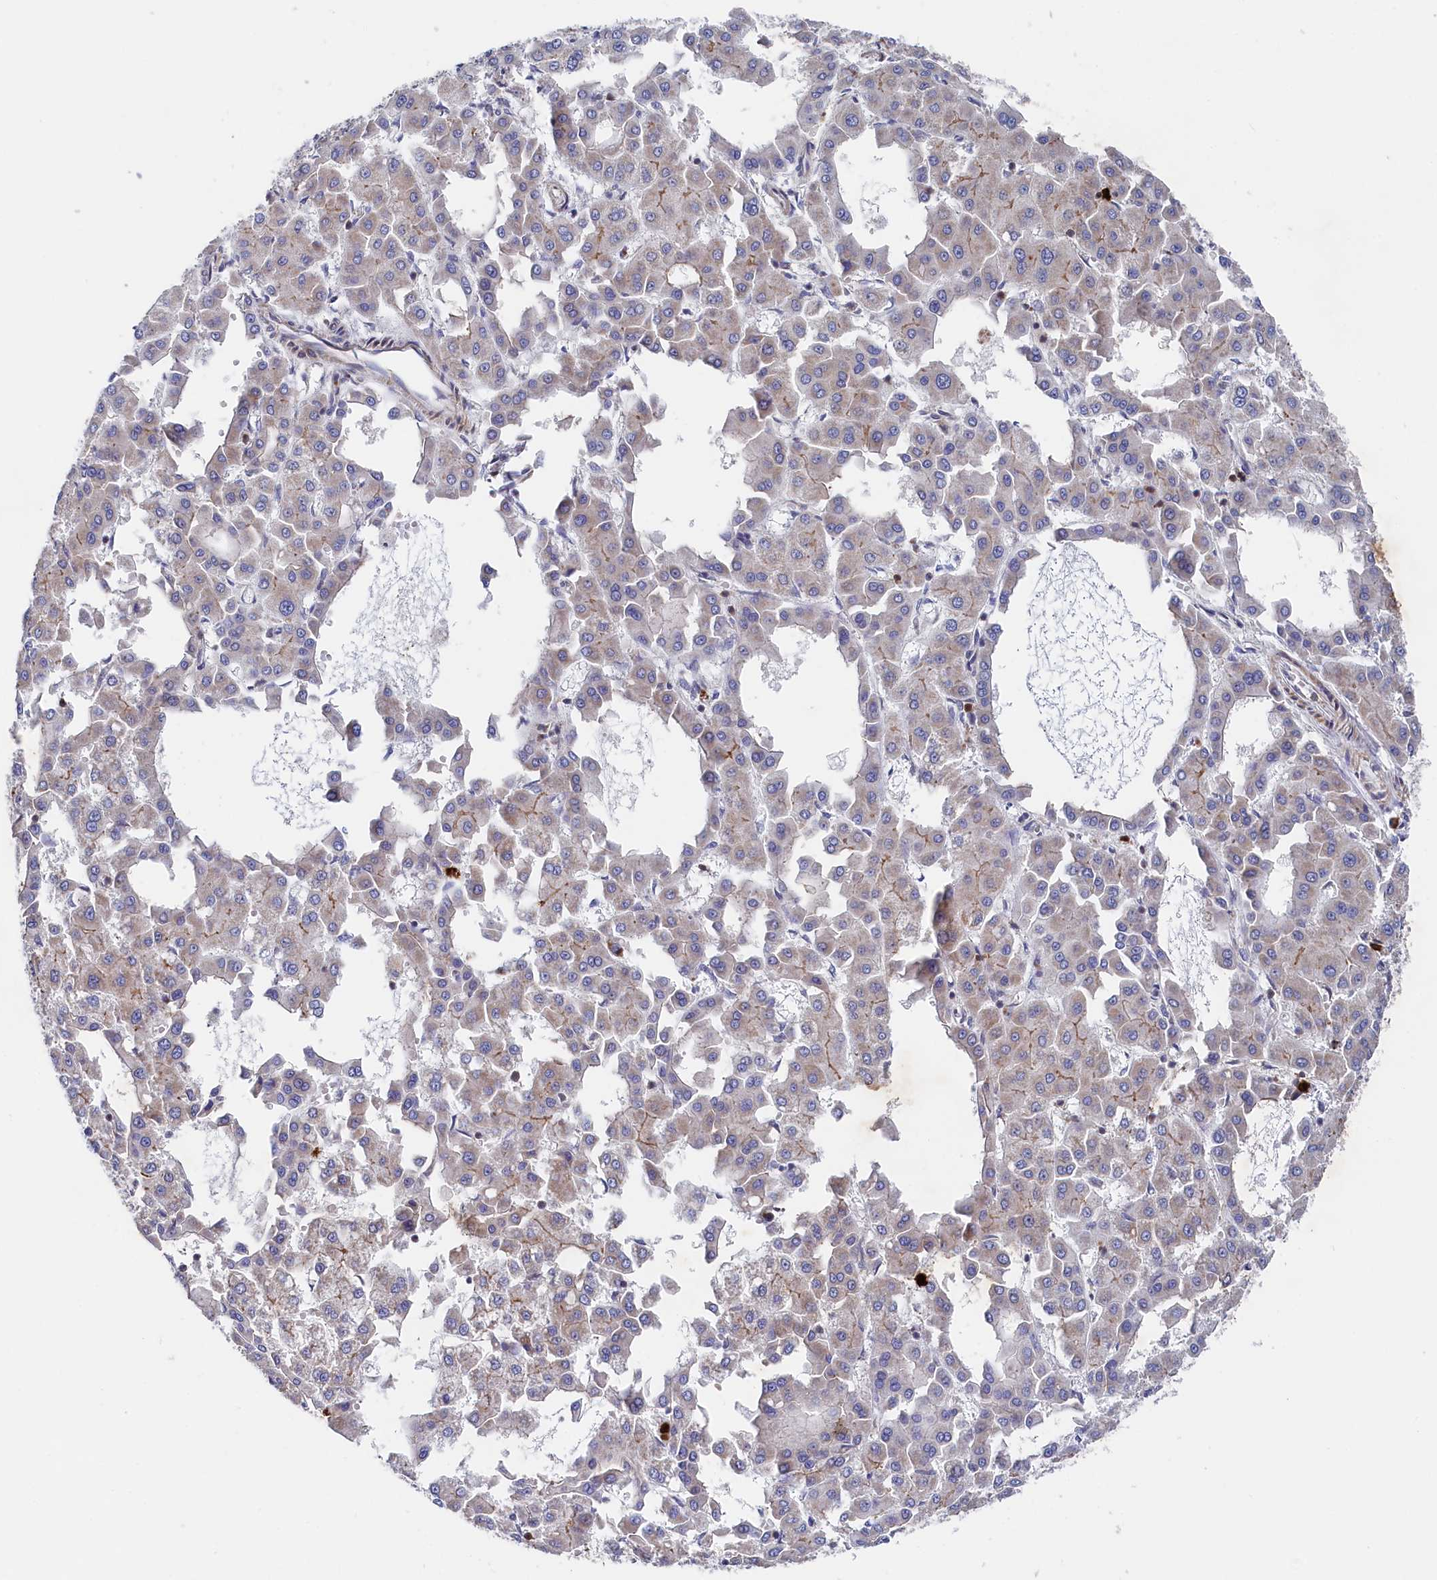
{"staining": {"intensity": "weak", "quantity": "<25%", "location": "cytoplasmic/membranous"}, "tissue": "liver cancer", "cell_type": "Tumor cells", "image_type": "cancer", "snomed": [{"axis": "morphology", "description": "Carcinoma, Hepatocellular, NOS"}, {"axis": "topography", "description": "Liver"}], "caption": "Protein analysis of liver cancer demonstrates no significant expression in tumor cells.", "gene": "CHCHD1", "patient": {"sex": "male", "age": 47}}